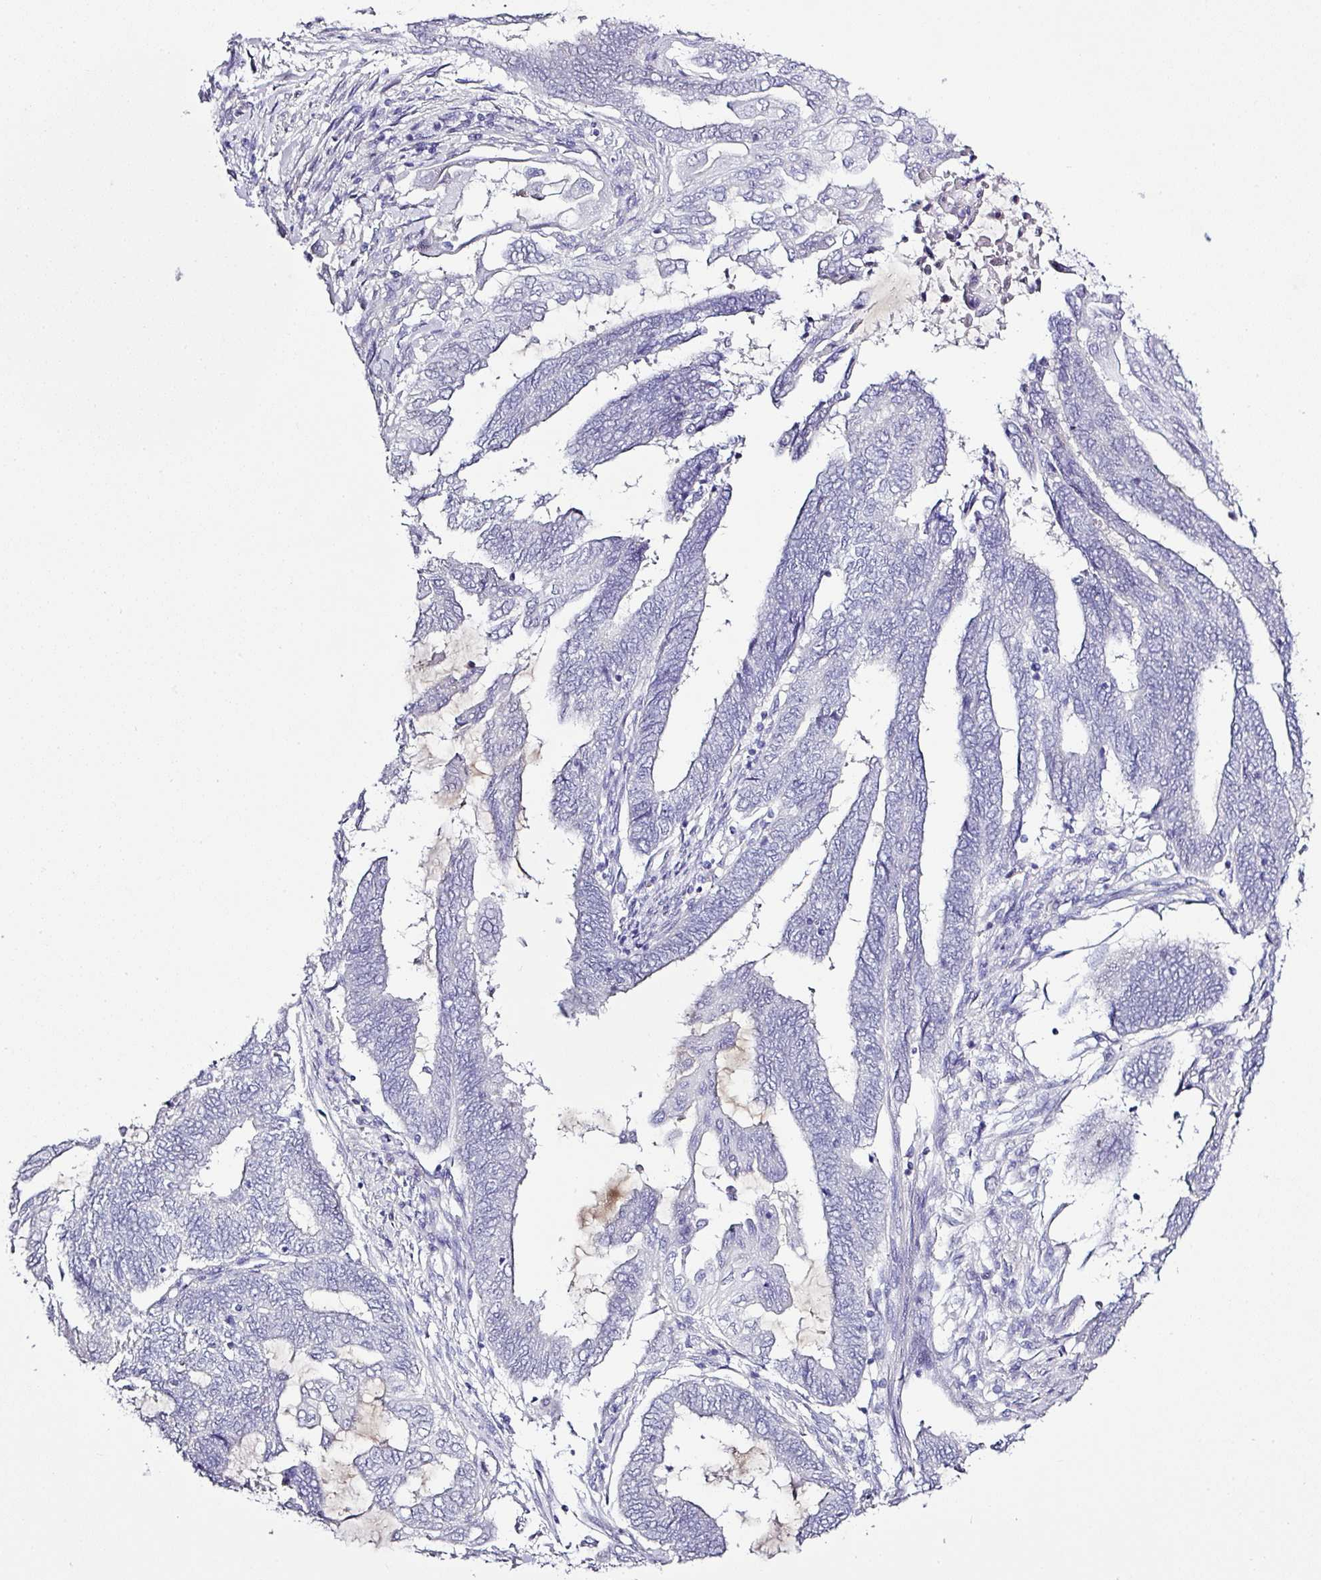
{"staining": {"intensity": "negative", "quantity": "none", "location": "none"}, "tissue": "endometrial cancer", "cell_type": "Tumor cells", "image_type": "cancer", "snomed": [{"axis": "morphology", "description": "Adenocarcinoma, NOS"}, {"axis": "topography", "description": "Uterus"}, {"axis": "topography", "description": "Endometrium"}], "caption": "The immunohistochemistry (IHC) micrograph has no significant expression in tumor cells of endometrial cancer tissue. (Stains: DAB (3,3'-diaminobenzidine) immunohistochemistry with hematoxylin counter stain, Microscopy: brightfield microscopy at high magnification).", "gene": "BCL11A", "patient": {"sex": "female", "age": 70}}